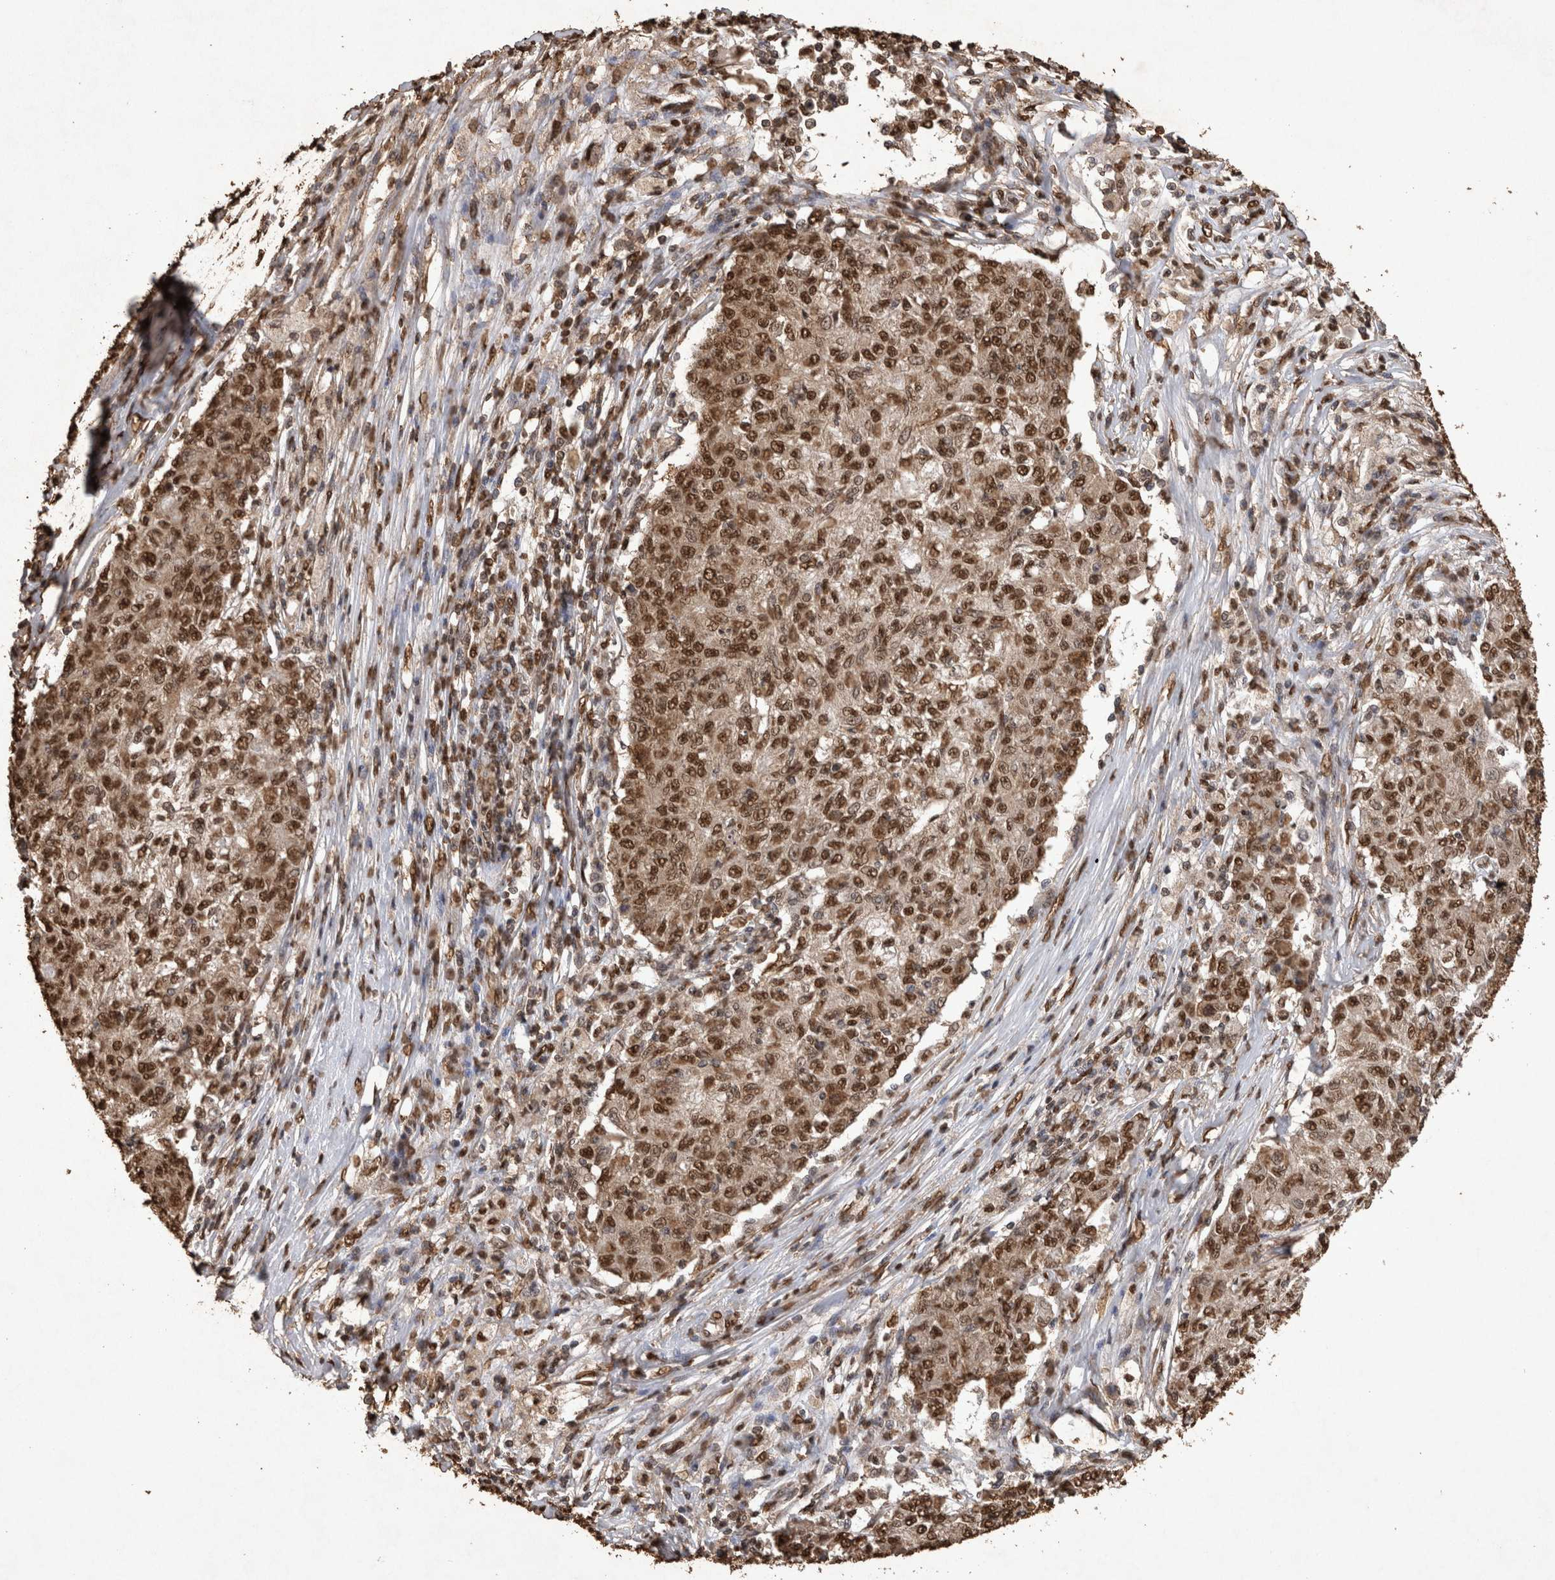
{"staining": {"intensity": "strong", "quantity": ">75%", "location": "nuclear"}, "tissue": "ovarian cancer", "cell_type": "Tumor cells", "image_type": "cancer", "snomed": [{"axis": "morphology", "description": "Carcinoma, endometroid"}, {"axis": "topography", "description": "Ovary"}], "caption": "This micrograph reveals IHC staining of ovarian endometroid carcinoma, with high strong nuclear staining in approximately >75% of tumor cells.", "gene": "OAS2", "patient": {"sex": "female", "age": 42}}